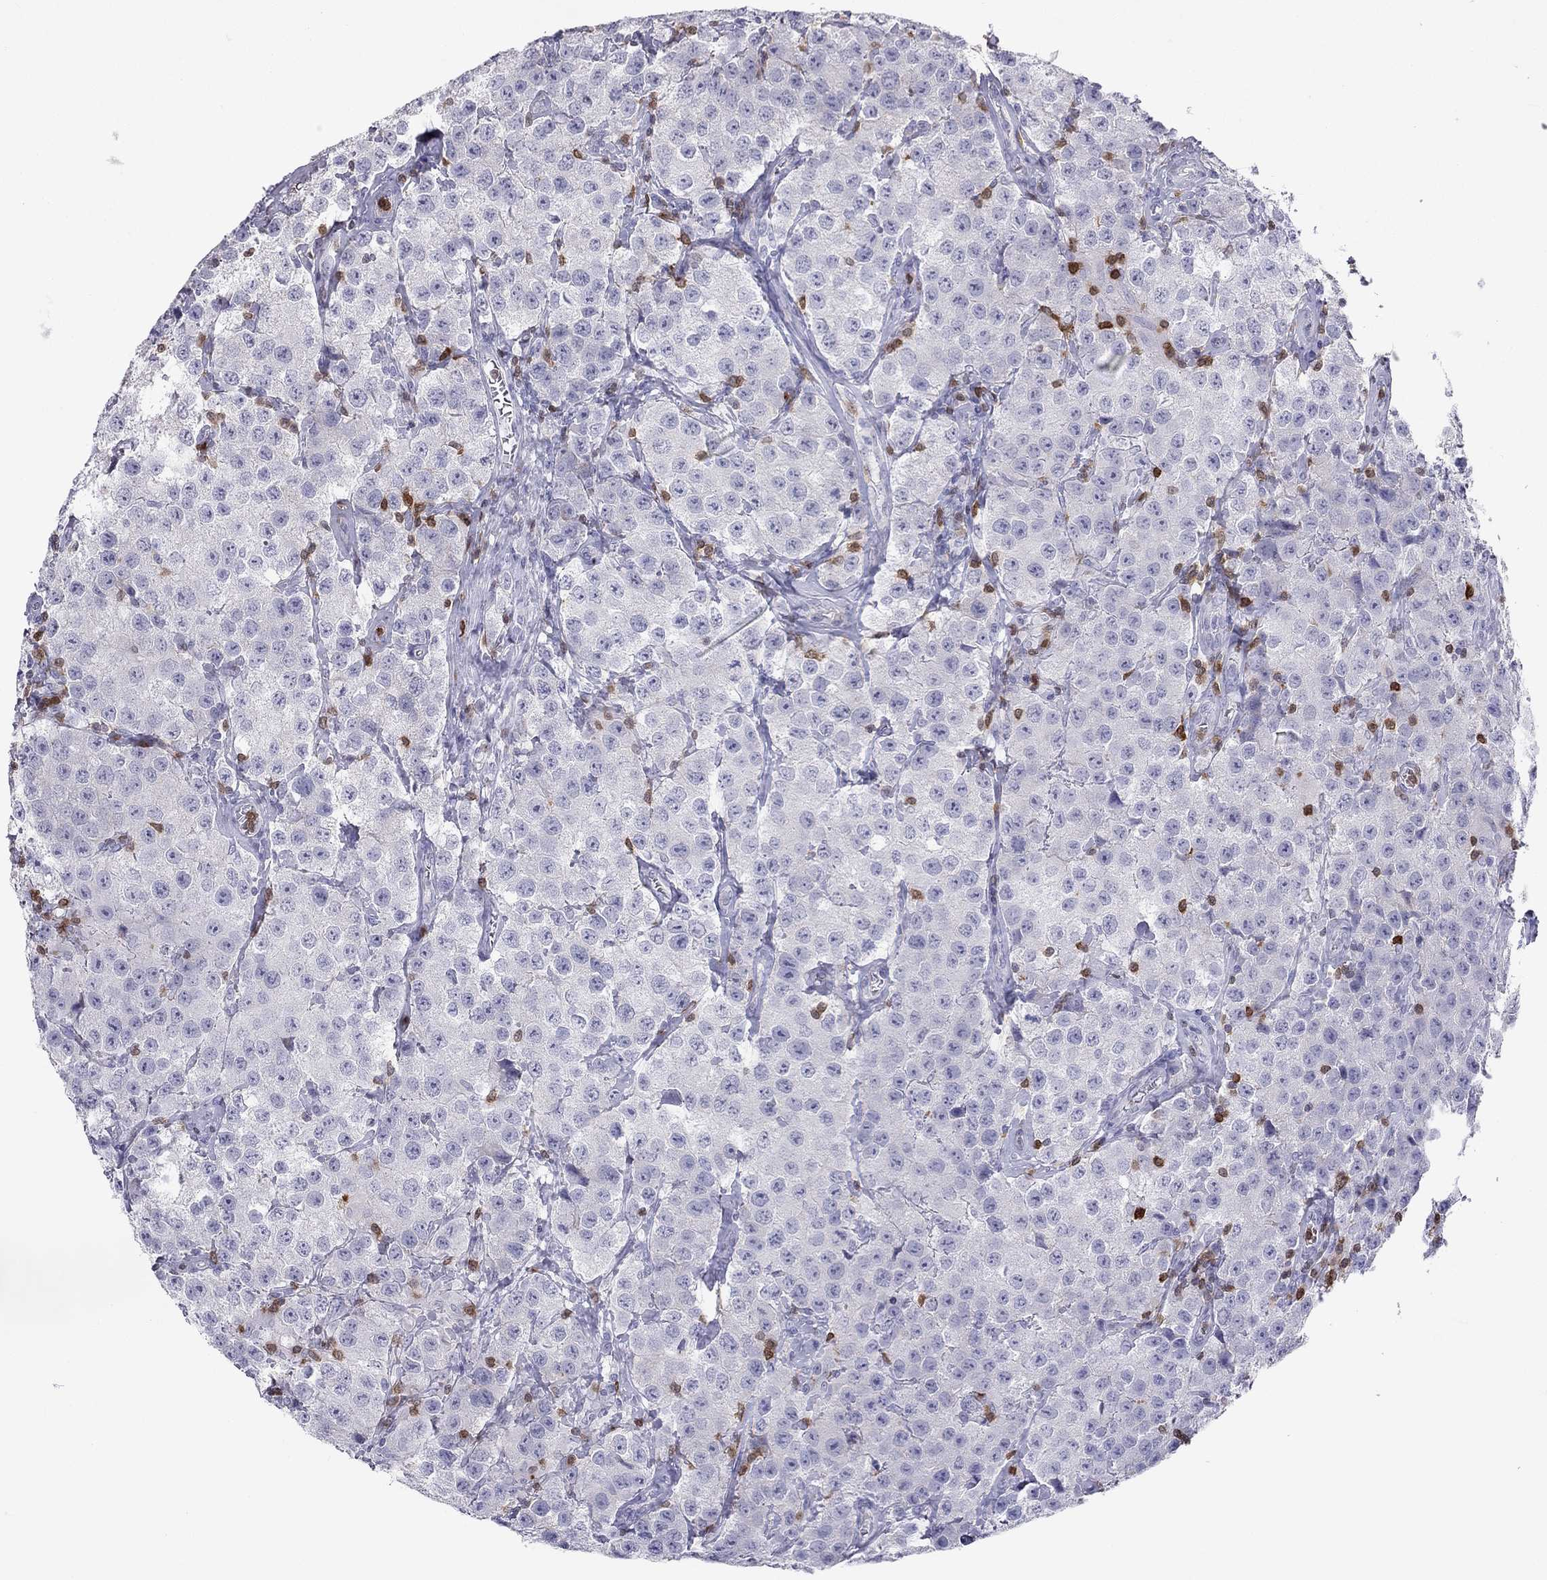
{"staining": {"intensity": "negative", "quantity": "none", "location": "none"}, "tissue": "testis cancer", "cell_type": "Tumor cells", "image_type": "cancer", "snomed": [{"axis": "morphology", "description": "Seminoma, NOS"}, {"axis": "topography", "description": "Testis"}], "caption": "Immunohistochemical staining of human testis cancer demonstrates no significant positivity in tumor cells. (DAB IHC visualized using brightfield microscopy, high magnification).", "gene": "SH2D2A", "patient": {"sex": "male", "age": 52}}